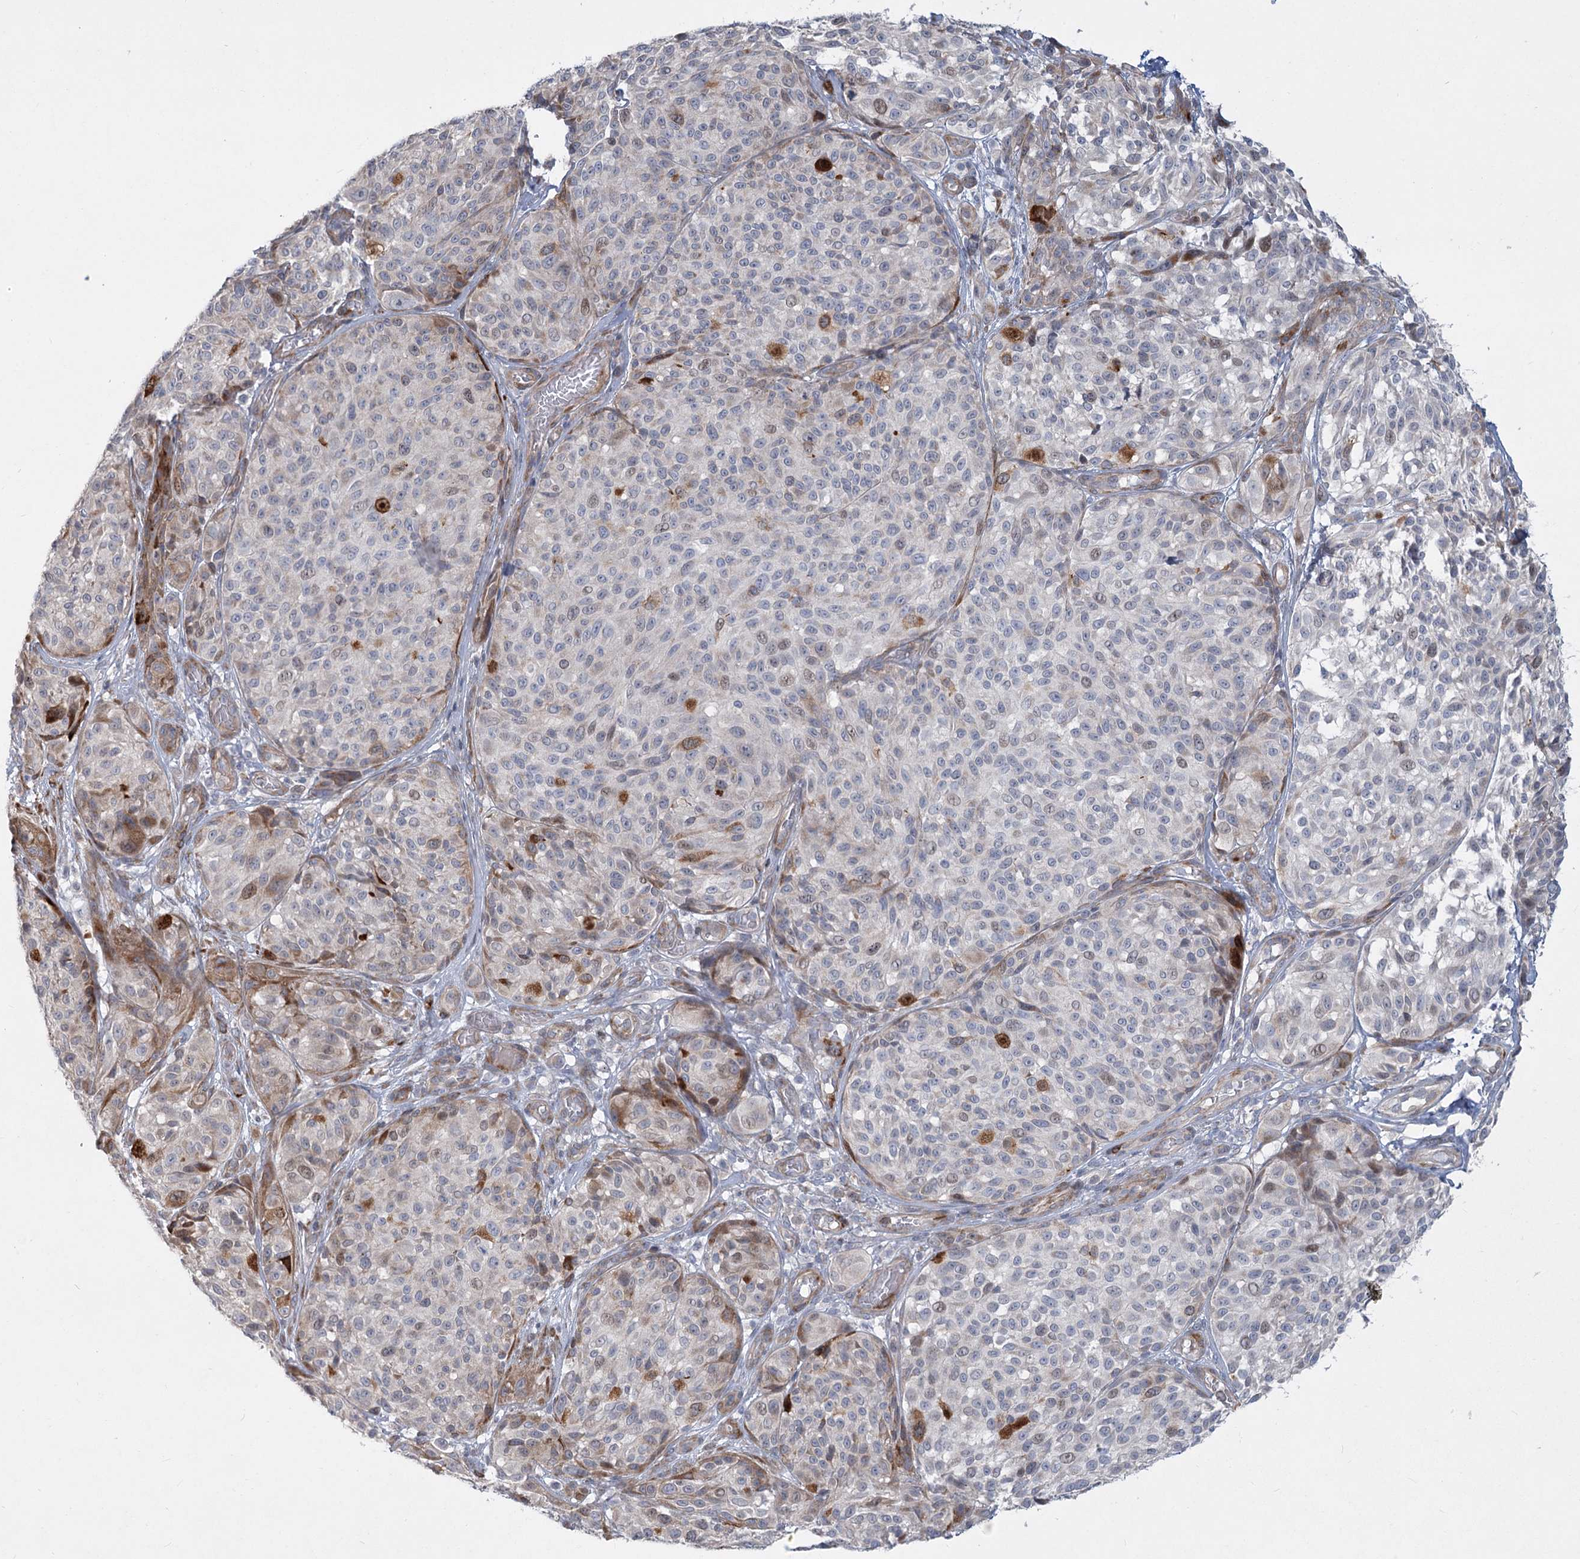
{"staining": {"intensity": "moderate", "quantity": "<25%", "location": "cytoplasmic/membranous,nuclear"}, "tissue": "melanoma", "cell_type": "Tumor cells", "image_type": "cancer", "snomed": [{"axis": "morphology", "description": "Malignant melanoma, NOS"}, {"axis": "topography", "description": "Skin"}], "caption": "Approximately <25% of tumor cells in melanoma demonstrate moderate cytoplasmic/membranous and nuclear protein expression as visualized by brown immunohistochemical staining.", "gene": "ABITRAM", "patient": {"sex": "male", "age": 83}}